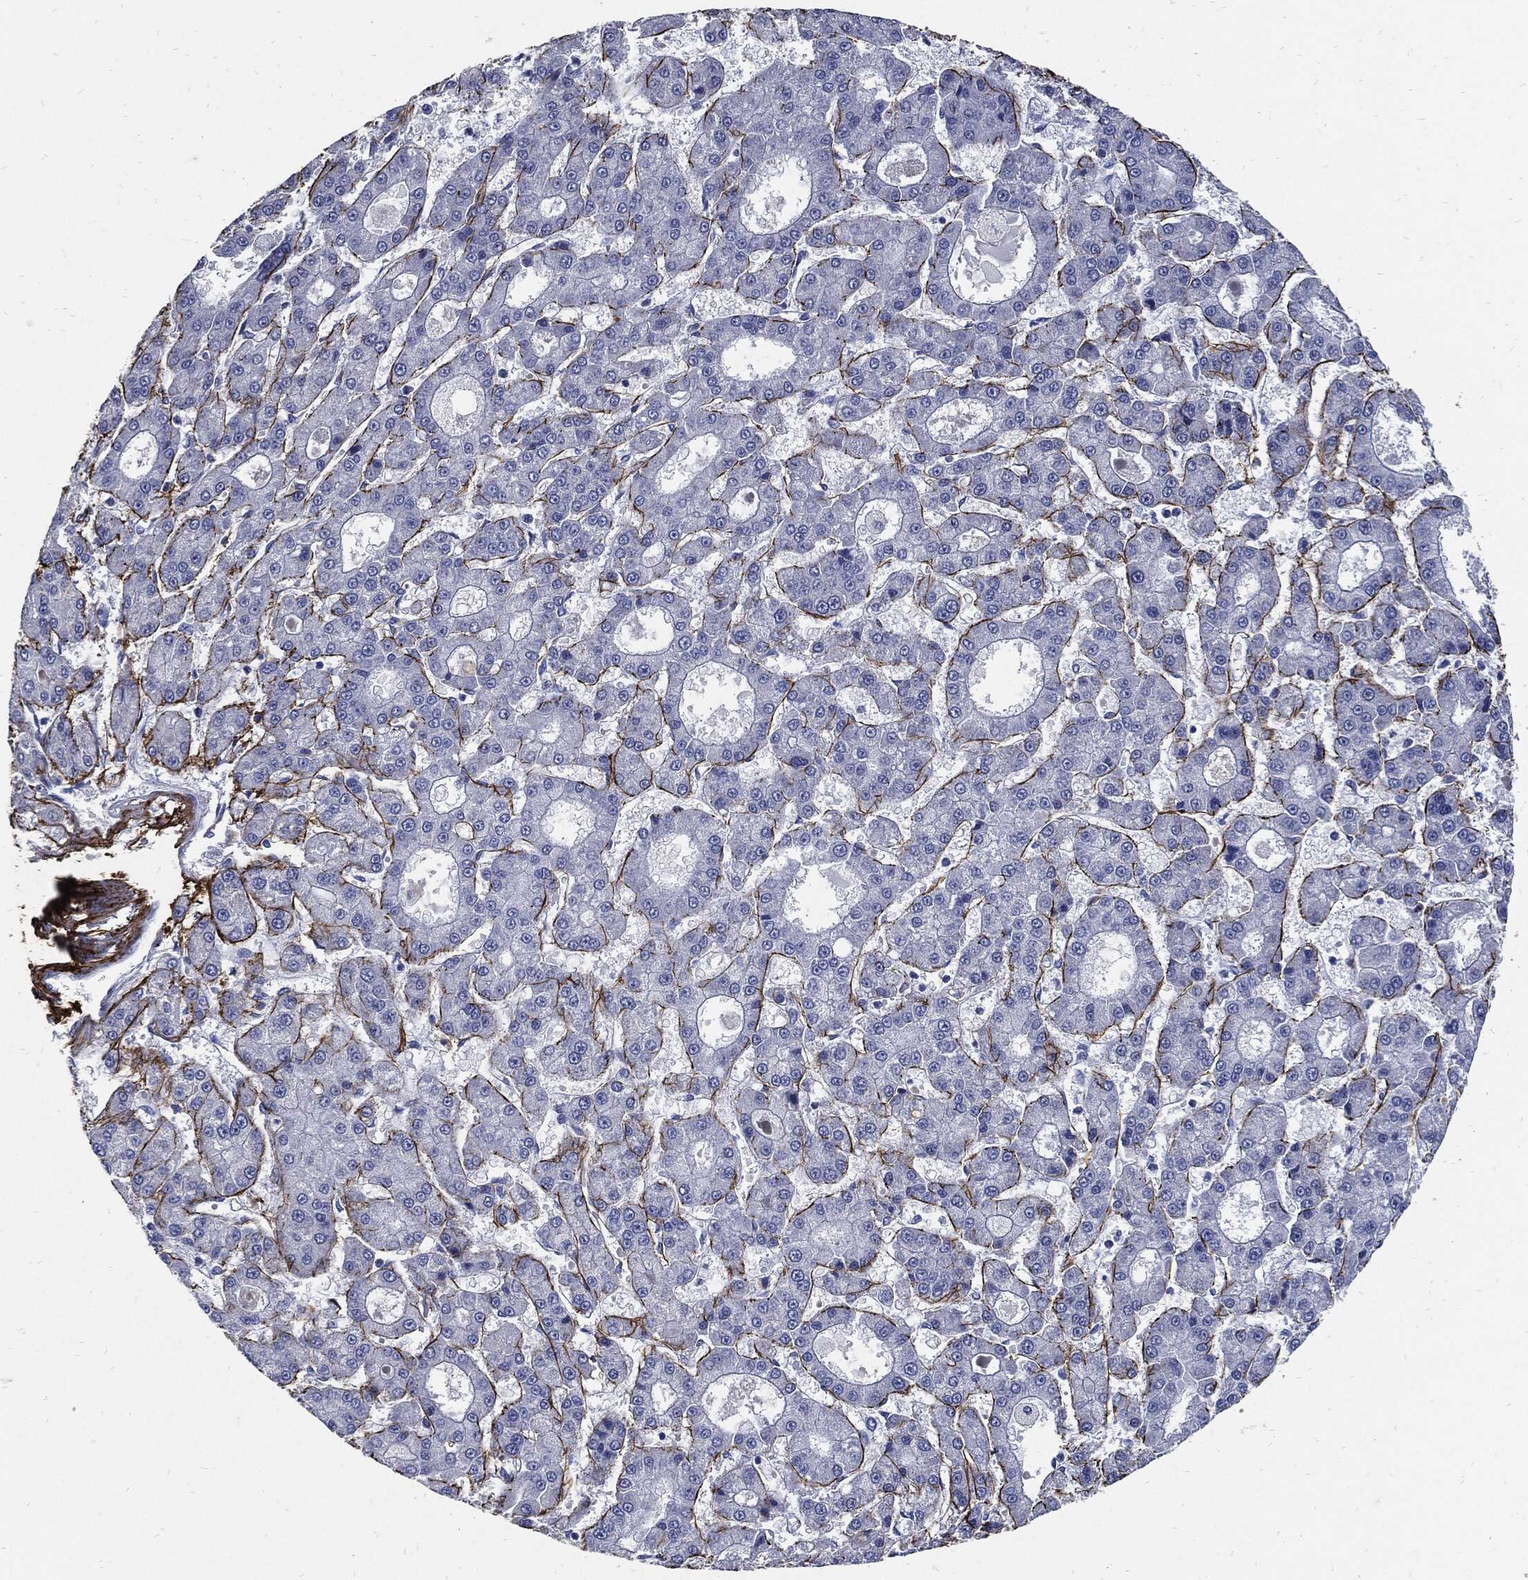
{"staining": {"intensity": "negative", "quantity": "none", "location": "none"}, "tissue": "liver cancer", "cell_type": "Tumor cells", "image_type": "cancer", "snomed": [{"axis": "morphology", "description": "Carcinoma, Hepatocellular, NOS"}, {"axis": "topography", "description": "Liver"}], "caption": "Liver cancer (hepatocellular carcinoma) was stained to show a protein in brown. There is no significant expression in tumor cells.", "gene": "FBN1", "patient": {"sex": "male", "age": 70}}